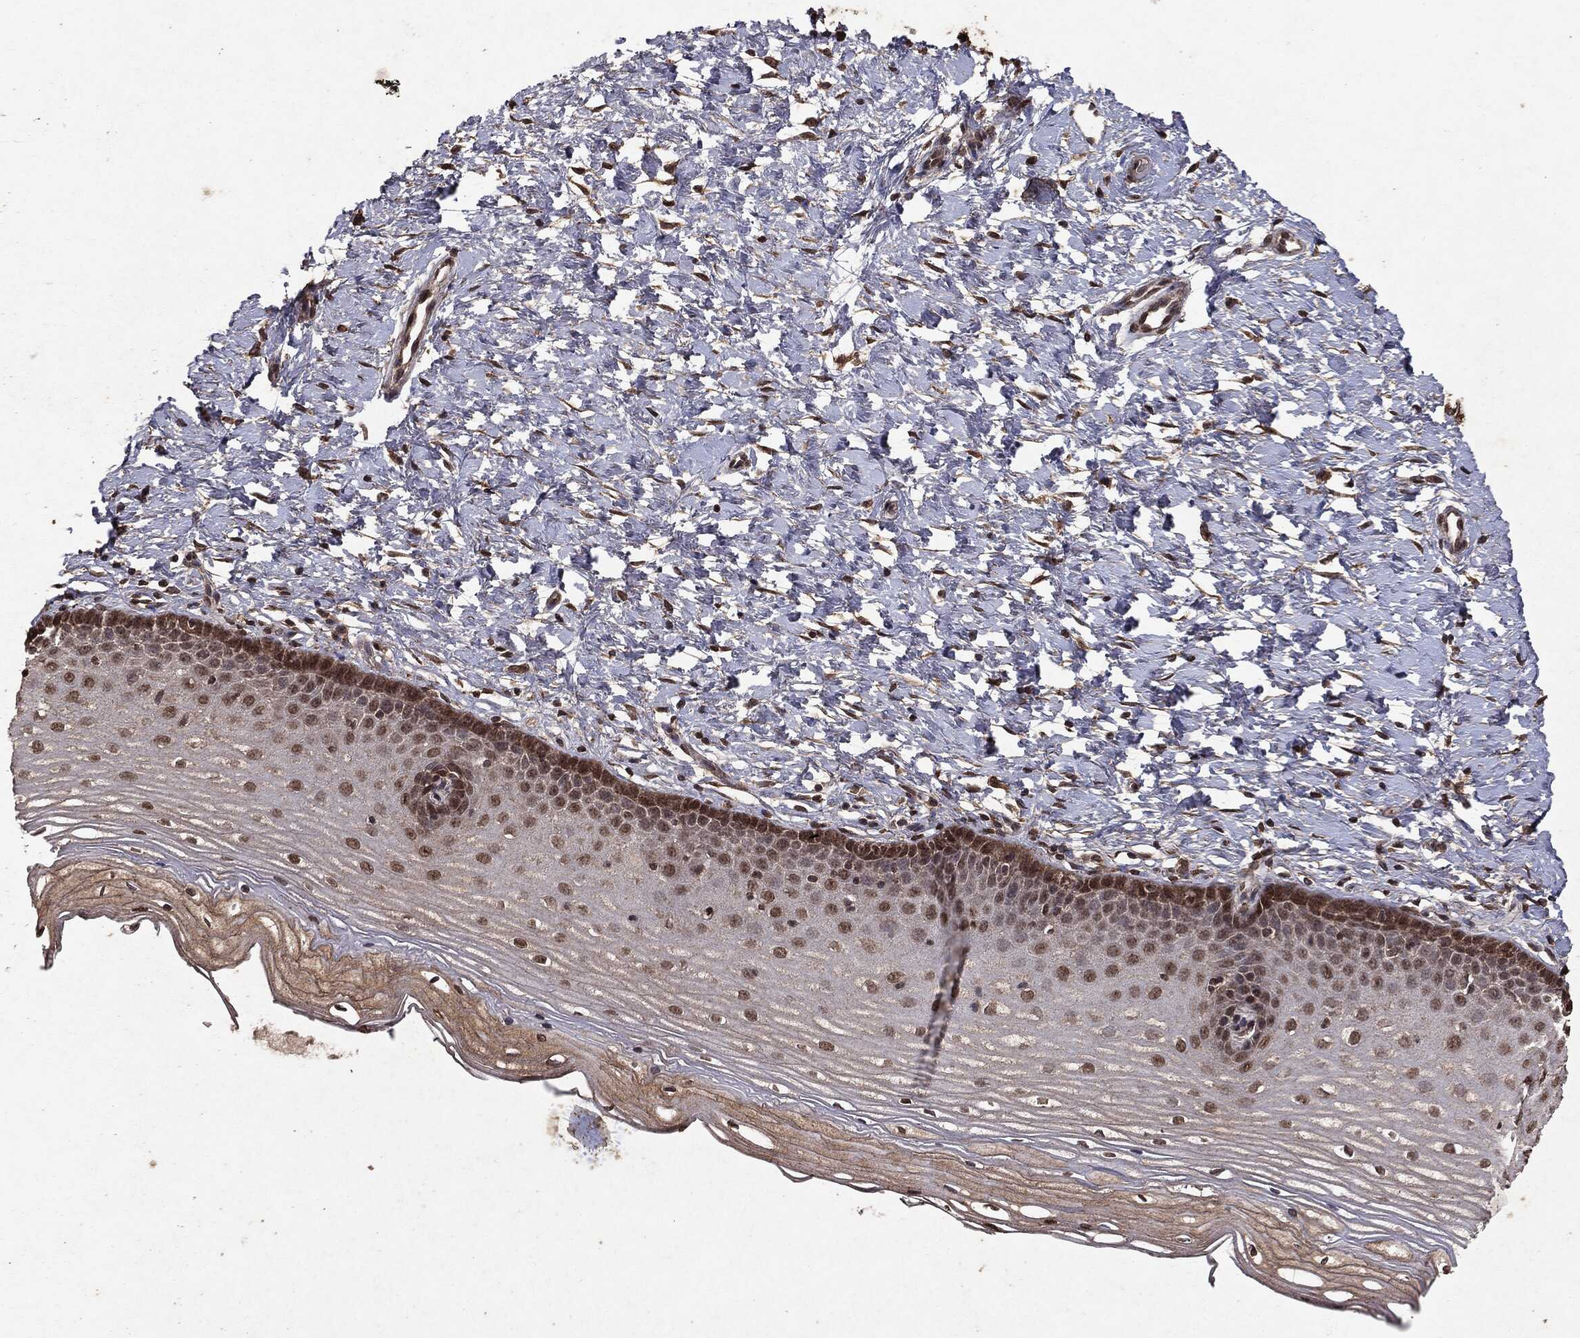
{"staining": {"intensity": "moderate", "quantity": ">75%", "location": "cytoplasmic/membranous,nuclear"}, "tissue": "cervix", "cell_type": "Glandular cells", "image_type": "normal", "snomed": [{"axis": "morphology", "description": "Normal tissue, NOS"}, {"axis": "topography", "description": "Cervix"}], "caption": "Cervix stained with DAB IHC reveals medium levels of moderate cytoplasmic/membranous,nuclear expression in approximately >75% of glandular cells. (Stains: DAB (3,3'-diaminobenzidine) in brown, nuclei in blue, Microscopy: brightfield microscopy at high magnification).", "gene": "PEBP1", "patient": {"sex": "female", "age": 37}}